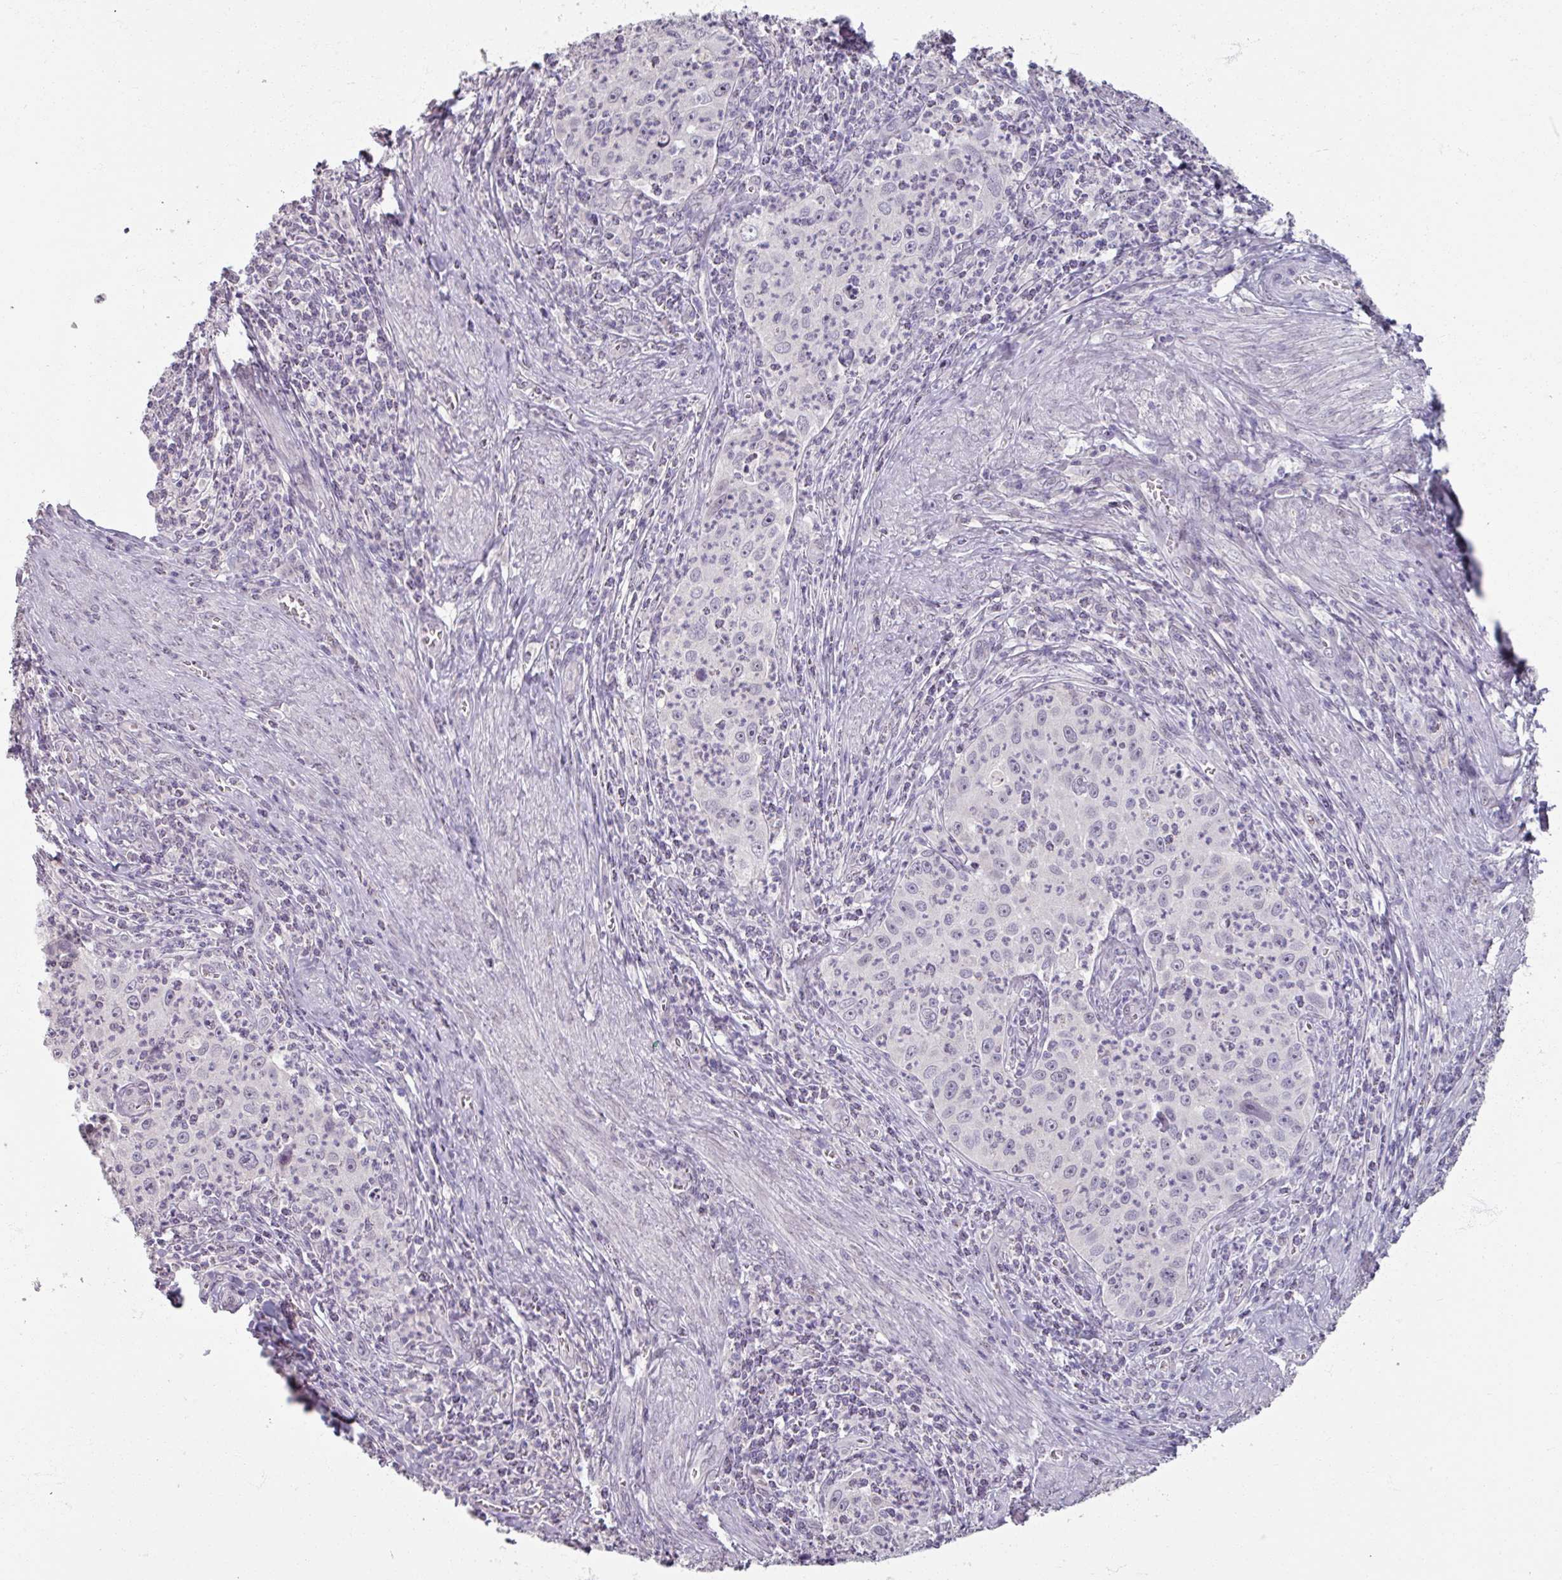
{"staining": {"intensity": "negative", "quantity": "none", "location": "none"}, "tissue": "cervical cancer", "cell_type": "Tumor cells", "image_type": "cancer", "snomed": [{"axis": "morphology", "description": "Squamous cell carcinoma, NOS"}, {"axis": "topography", "description": "Cervix"}], "caption": "Immunohistochemistry (IHC) of squamous cell carcinoma (cervical) demonstrates no expression in tumor cells.", "gene": "SOX11", "patient": {"sex": "female", "age": 30}}